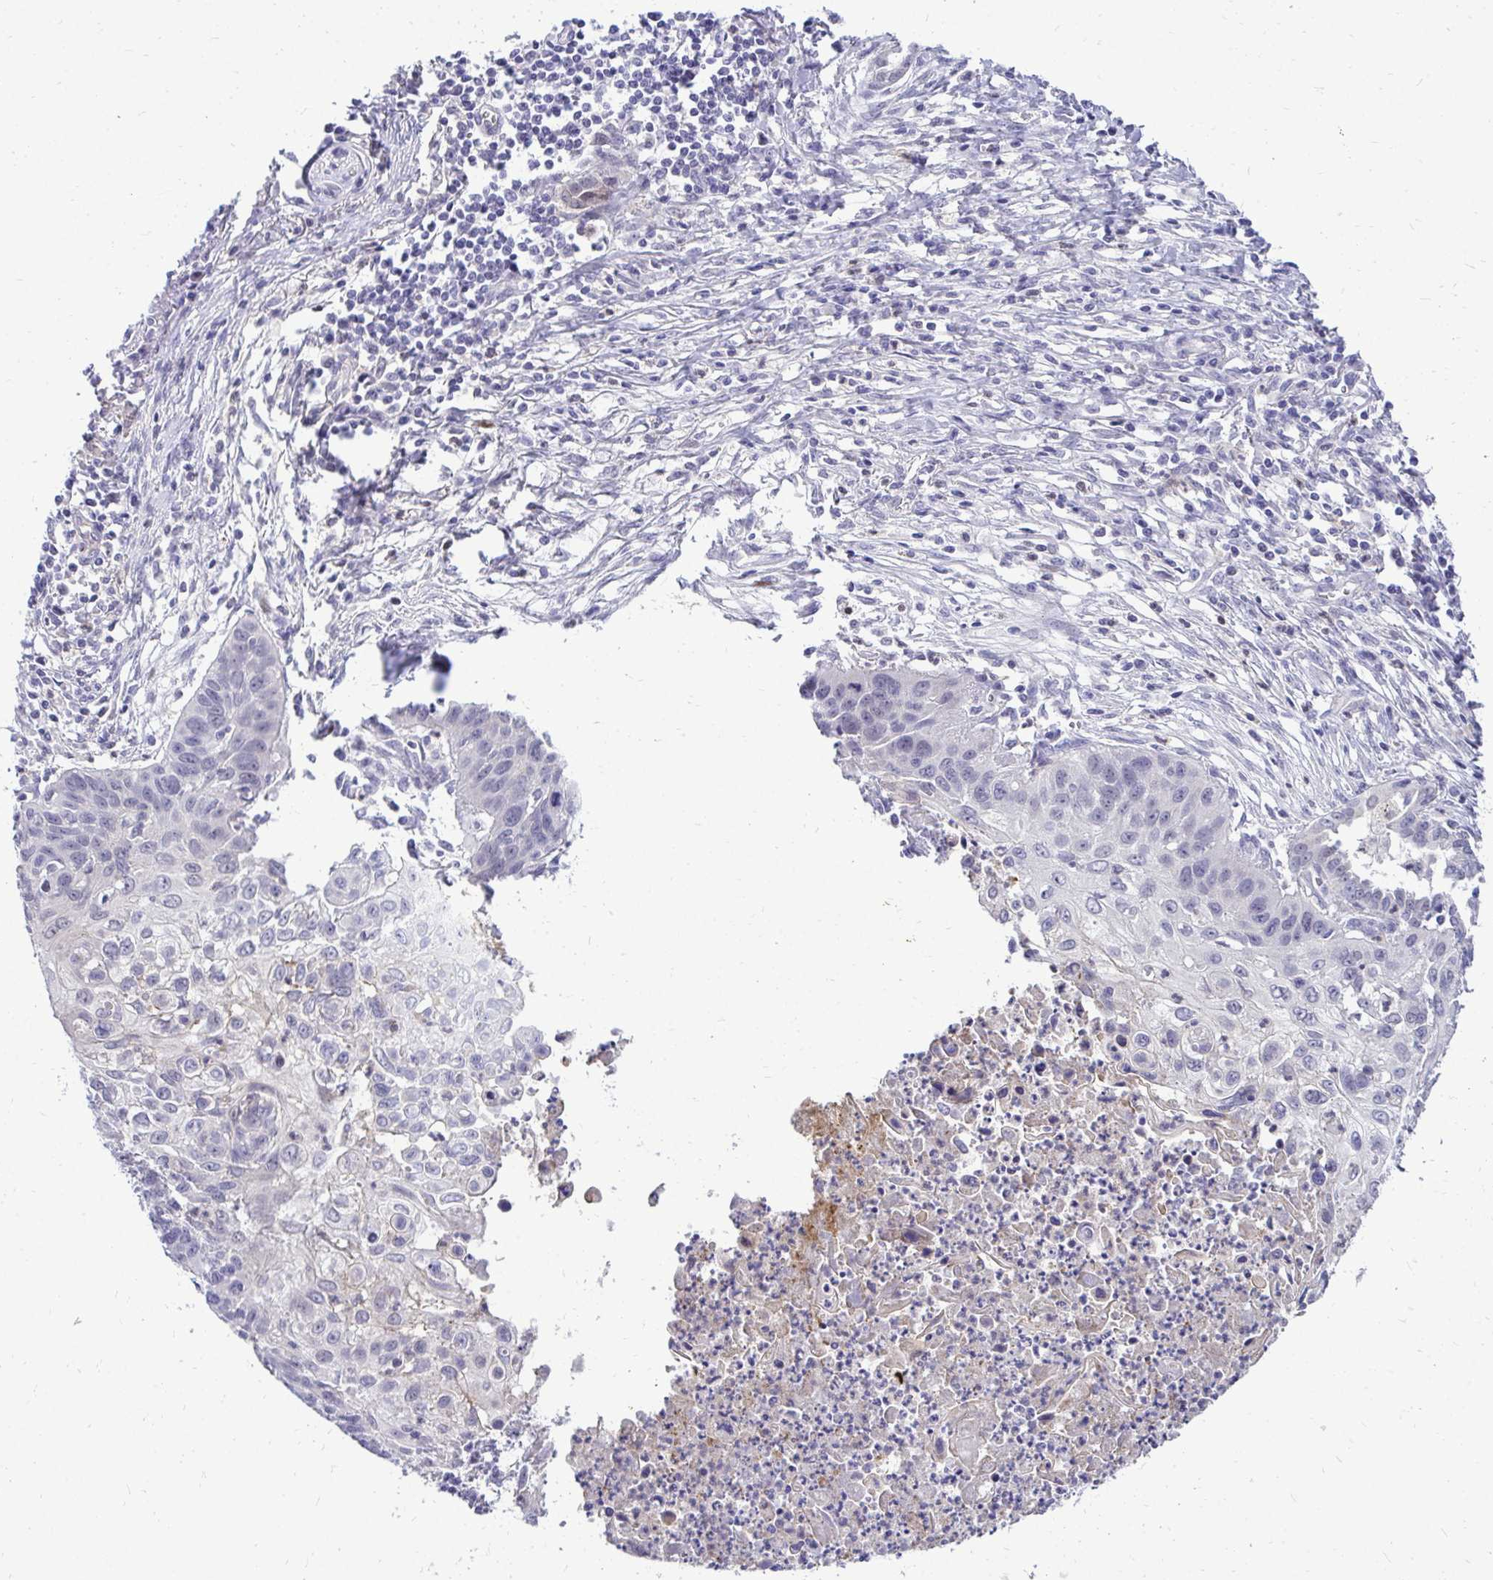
{"staining": {"intensity": "negative", "quantity": "none", "location": "none"}, "tissue": "lung cancer", "cell_type": "Tumor cells", "image_type": "cancer", "snomed": [{"axis": "morphology", "description": "Squamous cell carcinoma, NOS"}, {"axis": "topography", "description": "Lung"}], "caption": "High power microscopy histopathology image of an immunohistochemistry (IHC) image of lung cancer (squamous cell carcinoma), revealing no significant positivity in tumor cells. (Immunohistochemistry (ihc), brightfield microscopy, high magnification).", "gene": "ZSWIM9", "patient": {"sex": "male", "age": 71}}